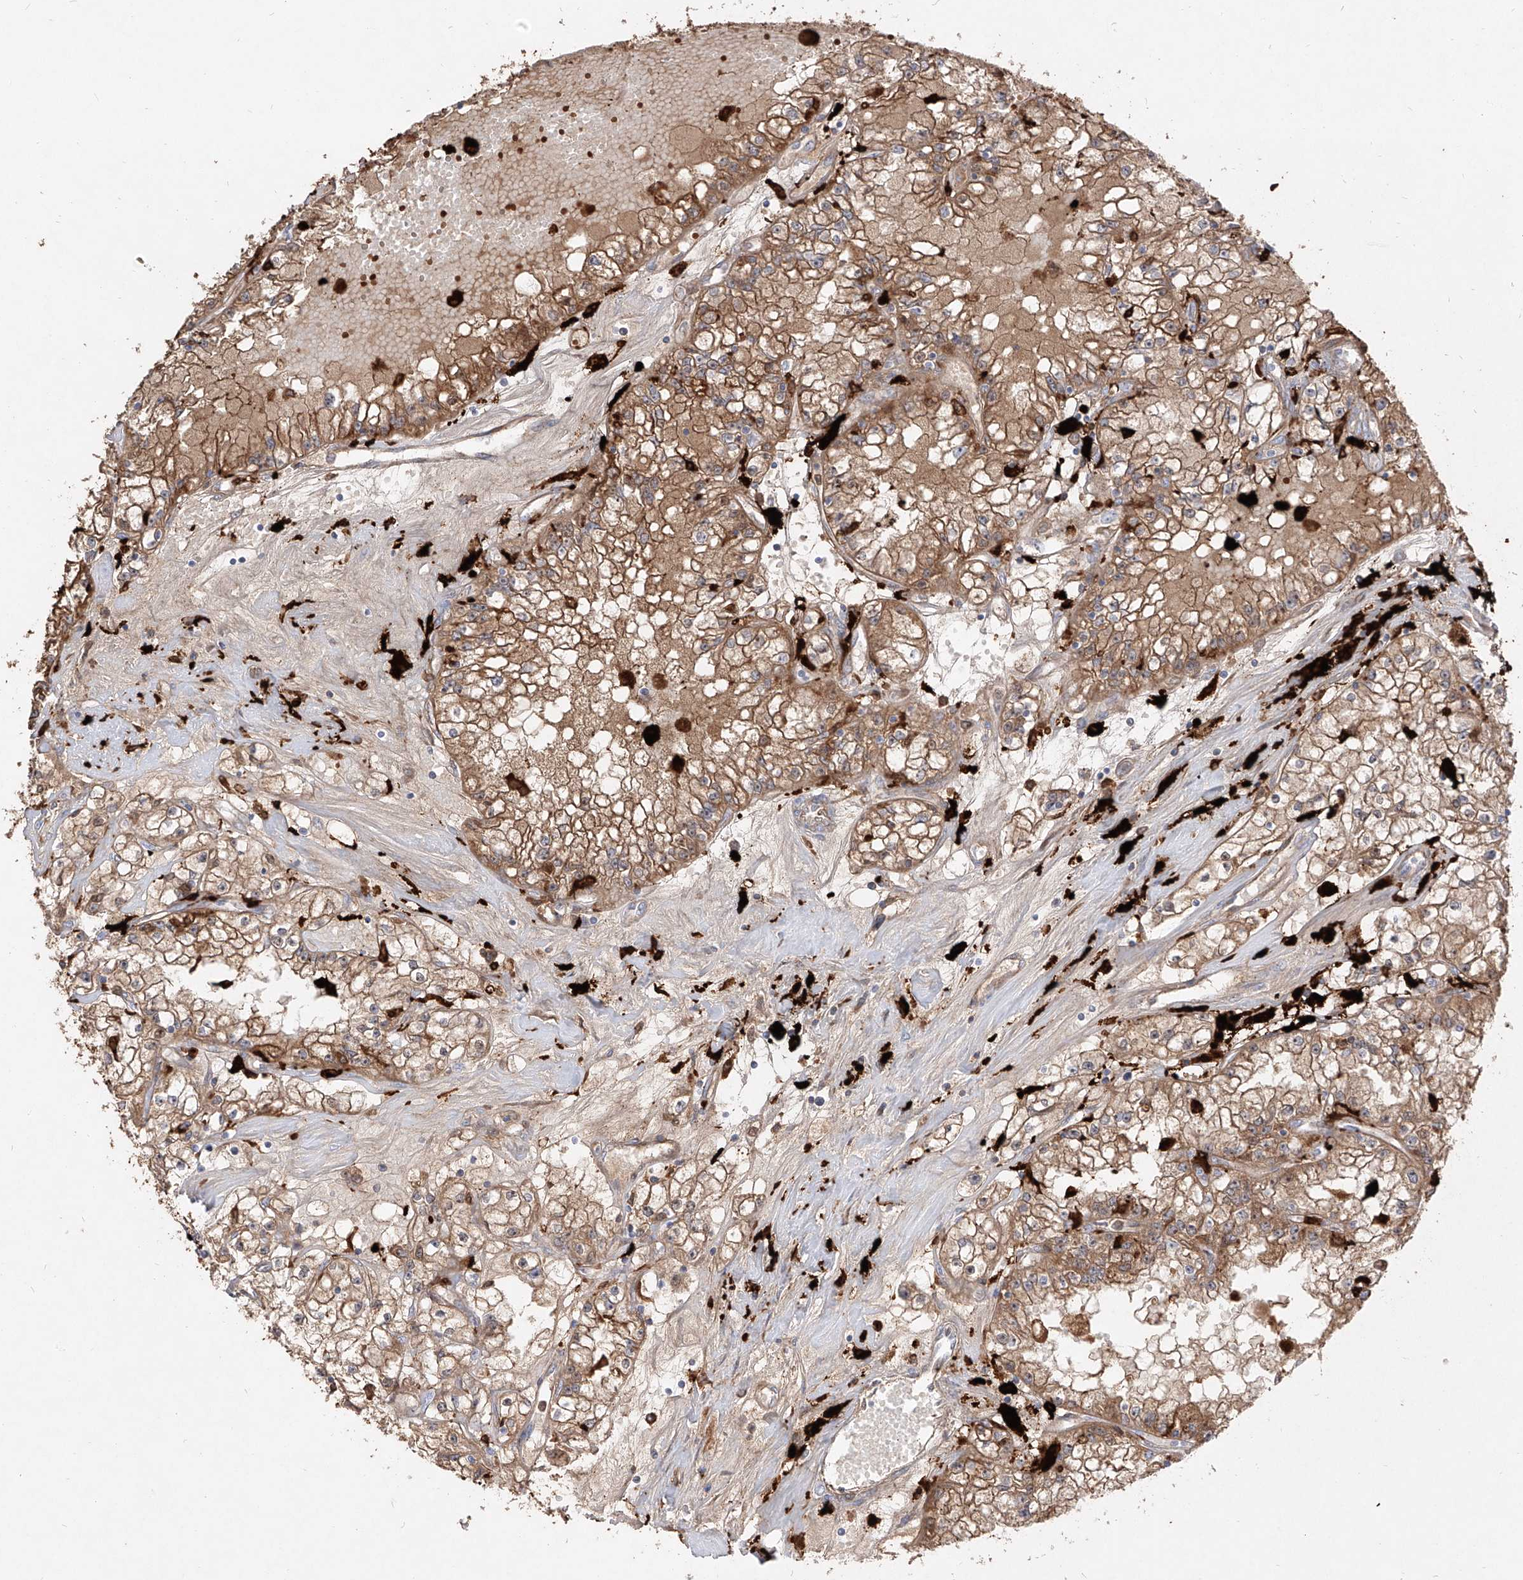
{"staining": {"intensity": "moderate", "quantity": ">75%", "location": "cytoplasmic/membranous"}, "tissue": "renal cancer", "cell_type": "Tumor cells", "image_type": "cancer", "snomed": [{"axis": "morphology", "description": "Adenocarcinoma, NOS"}, {"axis": "topography", "description": "Kidney"}], "caption": "The photomicrograph reveals immunohistochemical staining of renal adenocarcinoma. There is moderate cytoplasmic/membranous expression is present in about >75% of tumor cells.", "gene": "KYNU", "patient": {"sex": "male", "age": 56}}